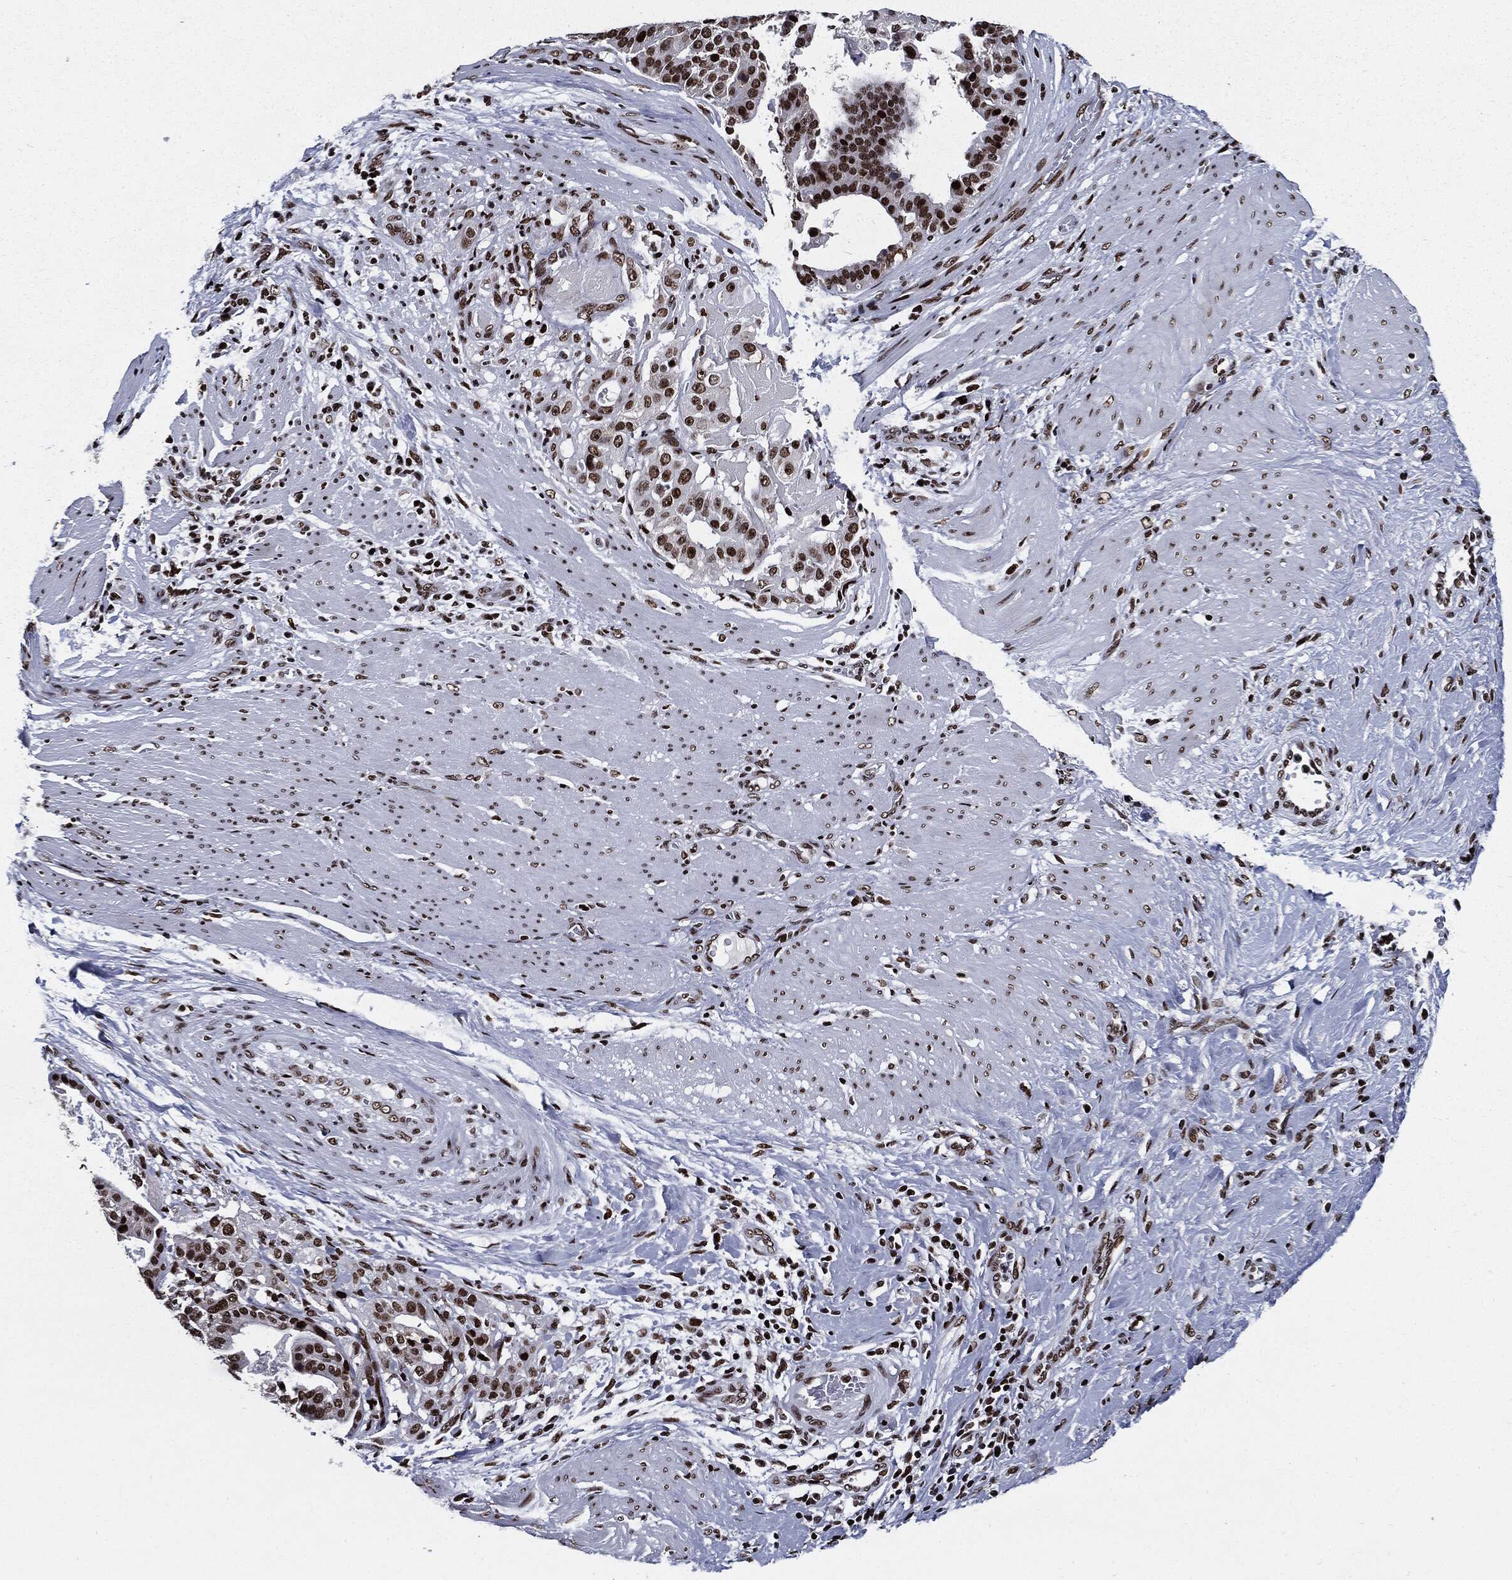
{"staining": {"intensity": "strong", "quantity": "25%-75%", "location": "nuclear"}, "tissue": "stomach cancer", "cell_type": "Tumor cells", "image_type": "cancer", "snomed": [{"axis": "morphology", "description": "Adenocarcinoma, NOS"}, {"axis": "topography", "description": "Stomach"}], "caption": "A histopathology image showing strong nuclear positivity in approximately 25%-75% of tumor cells in stomach cancer (adenocarcinoma), as visualized by brown immunohistochemical staining.", "gene": "ZFP91", "patient": {"sex": "male", "age": 48}}